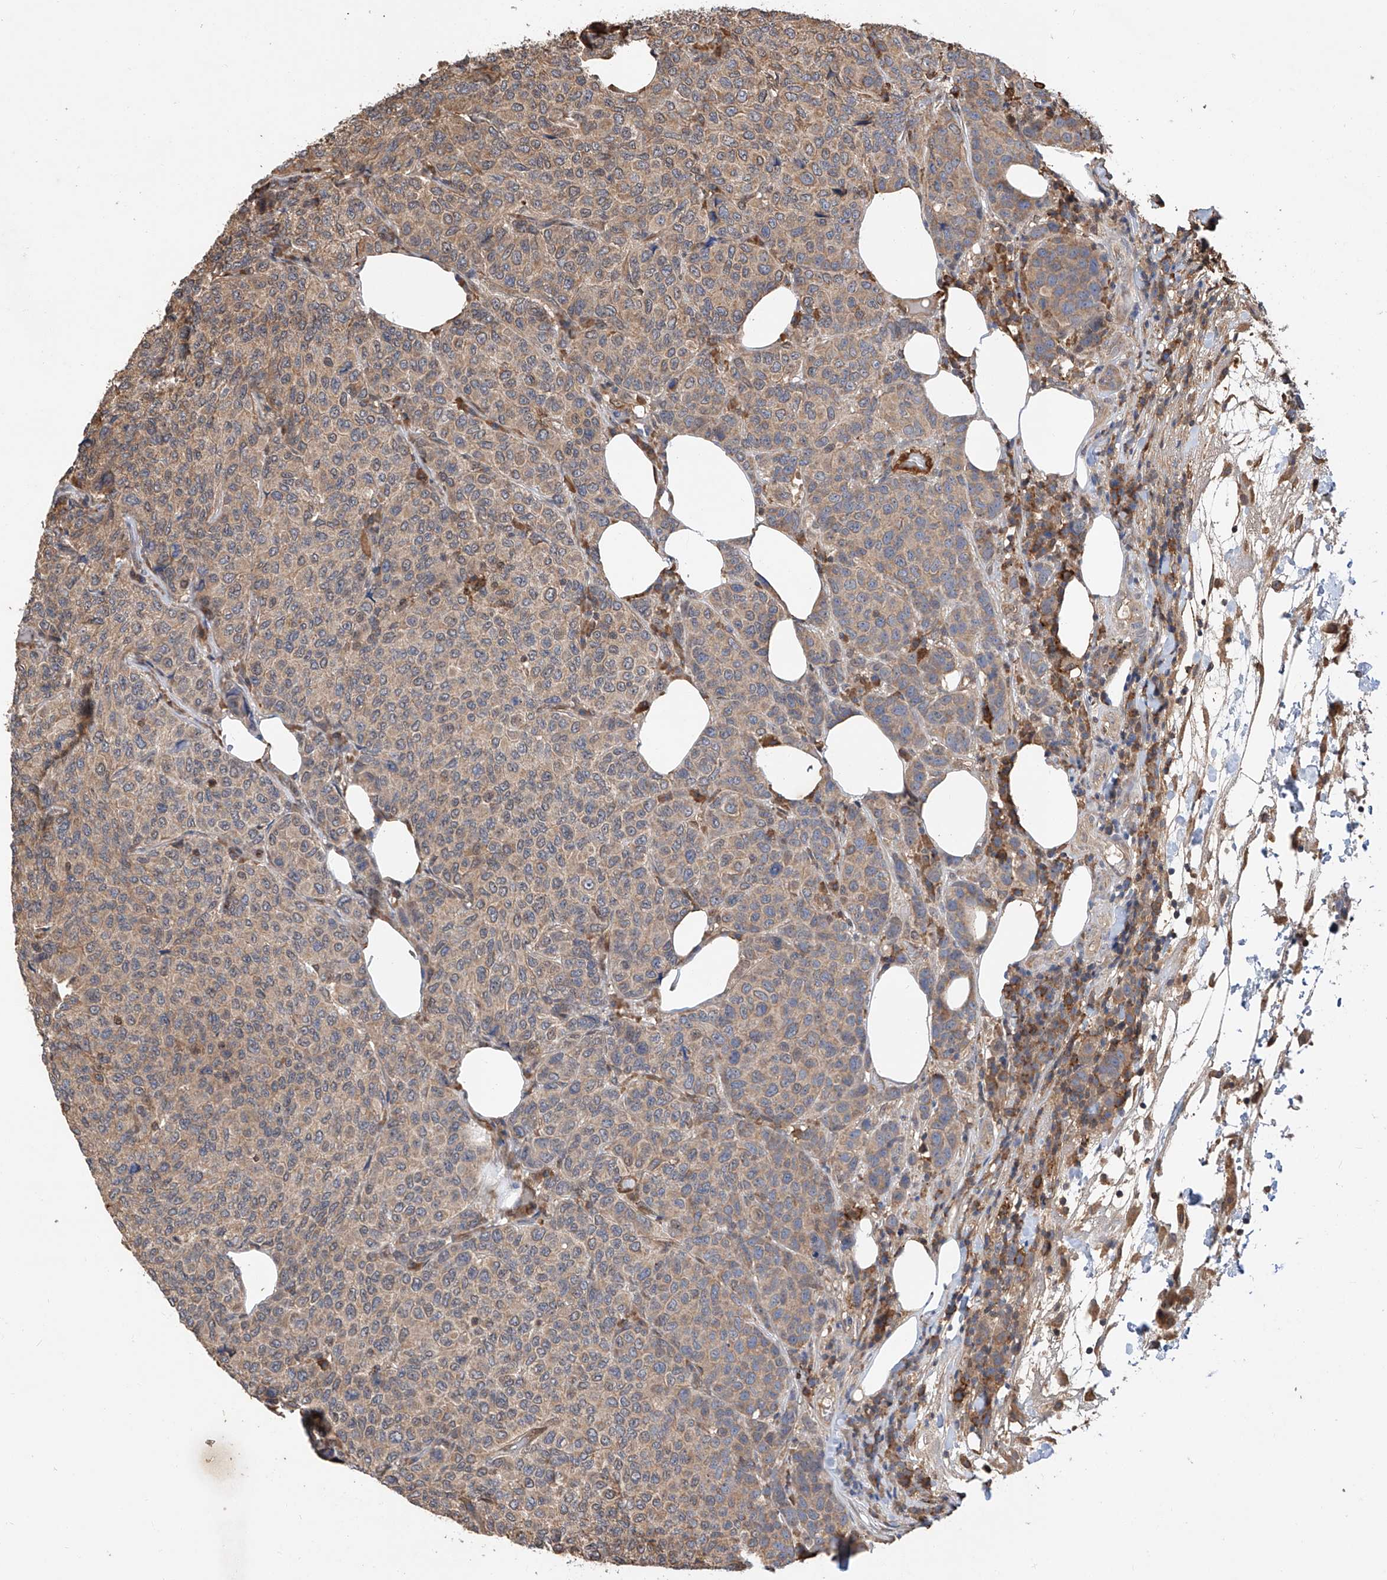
{"staining": {"intensity": "weak", "quantity": ">75%", "location": "cytoplasmic/membranous"}, "tissue": "breast cancer", "cell_type": "Tumor cells", "image_type": "cancer", "snomed": [{"axis": "morphology", "description": "Duct carcinoma"}, {"axis": "topography", "description": "Breast"}], "caption": "Protein staining shows weak cytoplasmic/membranous staining in about >75% of tumor cells in breast cancer (intraductal carcinoma).", "gene": "RILPL2", "patient": {"sex": "female", "age": 55}}